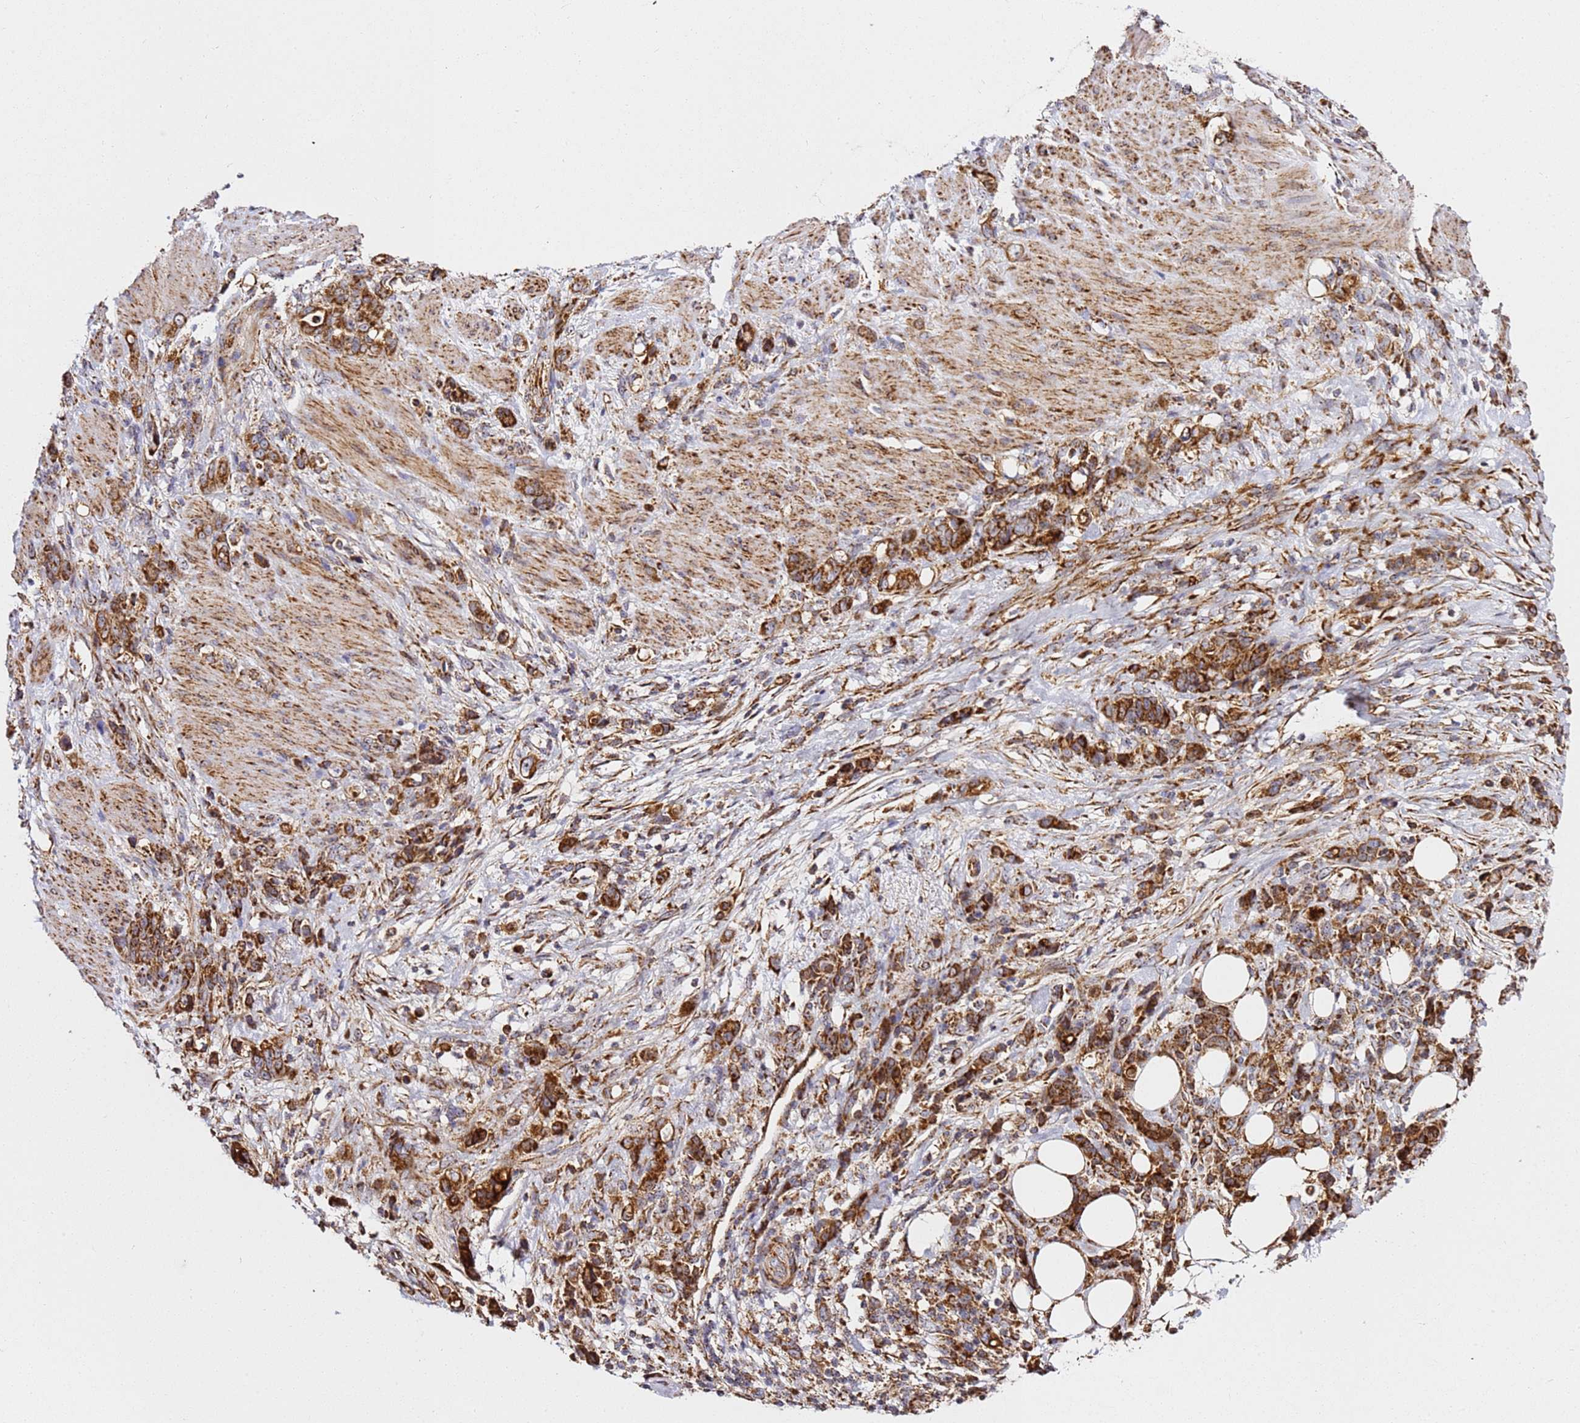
{"staining": {"intensity": "strong", "quantity": ">75%", "location": "cytoplasmic/membranous"}, "tissue": "stomach cancer", "cell_type": "Tumor cells", "image_type": "cancer", "snomed": [{"axis": "morphology", "description": "Normal tissue, NOS"}, {"axis": "morphology", "description": "Adenocarcinoma, NOS"}, {"axis": "topography", "description": "Stomach"}], "caption": "This is a histology image of IHC staining of stomach cancer (adenocarcinoma), which shows strong staining in the cytoplasmic/membranous of tumor cells.", "gene": "NDUFA3", "patient": {"sex": "female", "age": 79}}